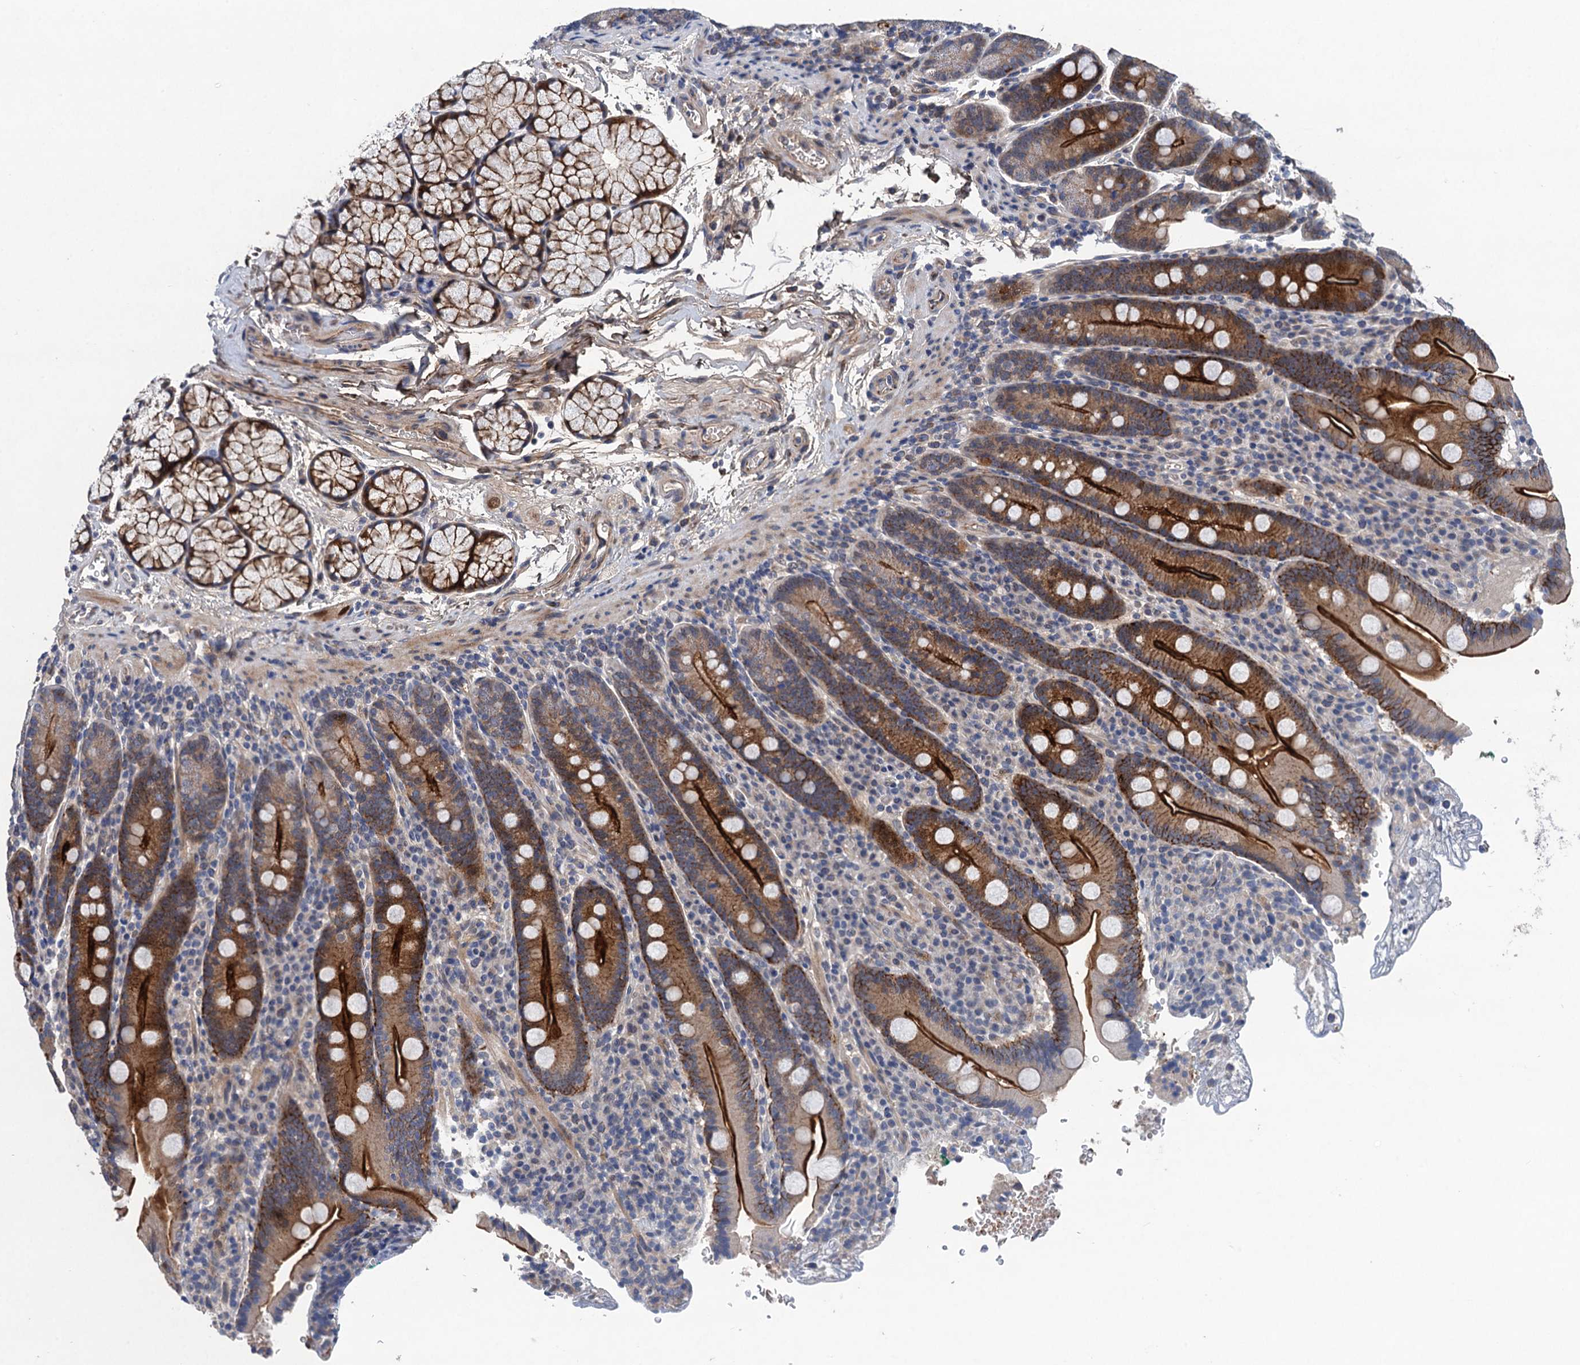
{"staining": {"intensity": "strong", "quantity": "25%-75%", "location": "cytoplasmic/membranous"}, "tissue": "duodenum", "cell_type": "Glandular cells", "image_type": "normal", "snomed": [{"axis": "morphology", "description": "Normal tissue, NOS"}, {"axis": "topography", "description": "Duodenum"}], "caption": "DAB (3,3'-diaminobenzidine) immunohistochemical staining of benign human duodenum demonstrates strong cytoplasmic/membranous protein positivity in approximately 25%-75% of glandular cells. (IHC, brightfield microscopy, high magnification).", "gene": "TRAF7", "patient": {"sex": "male", "age": 35}}